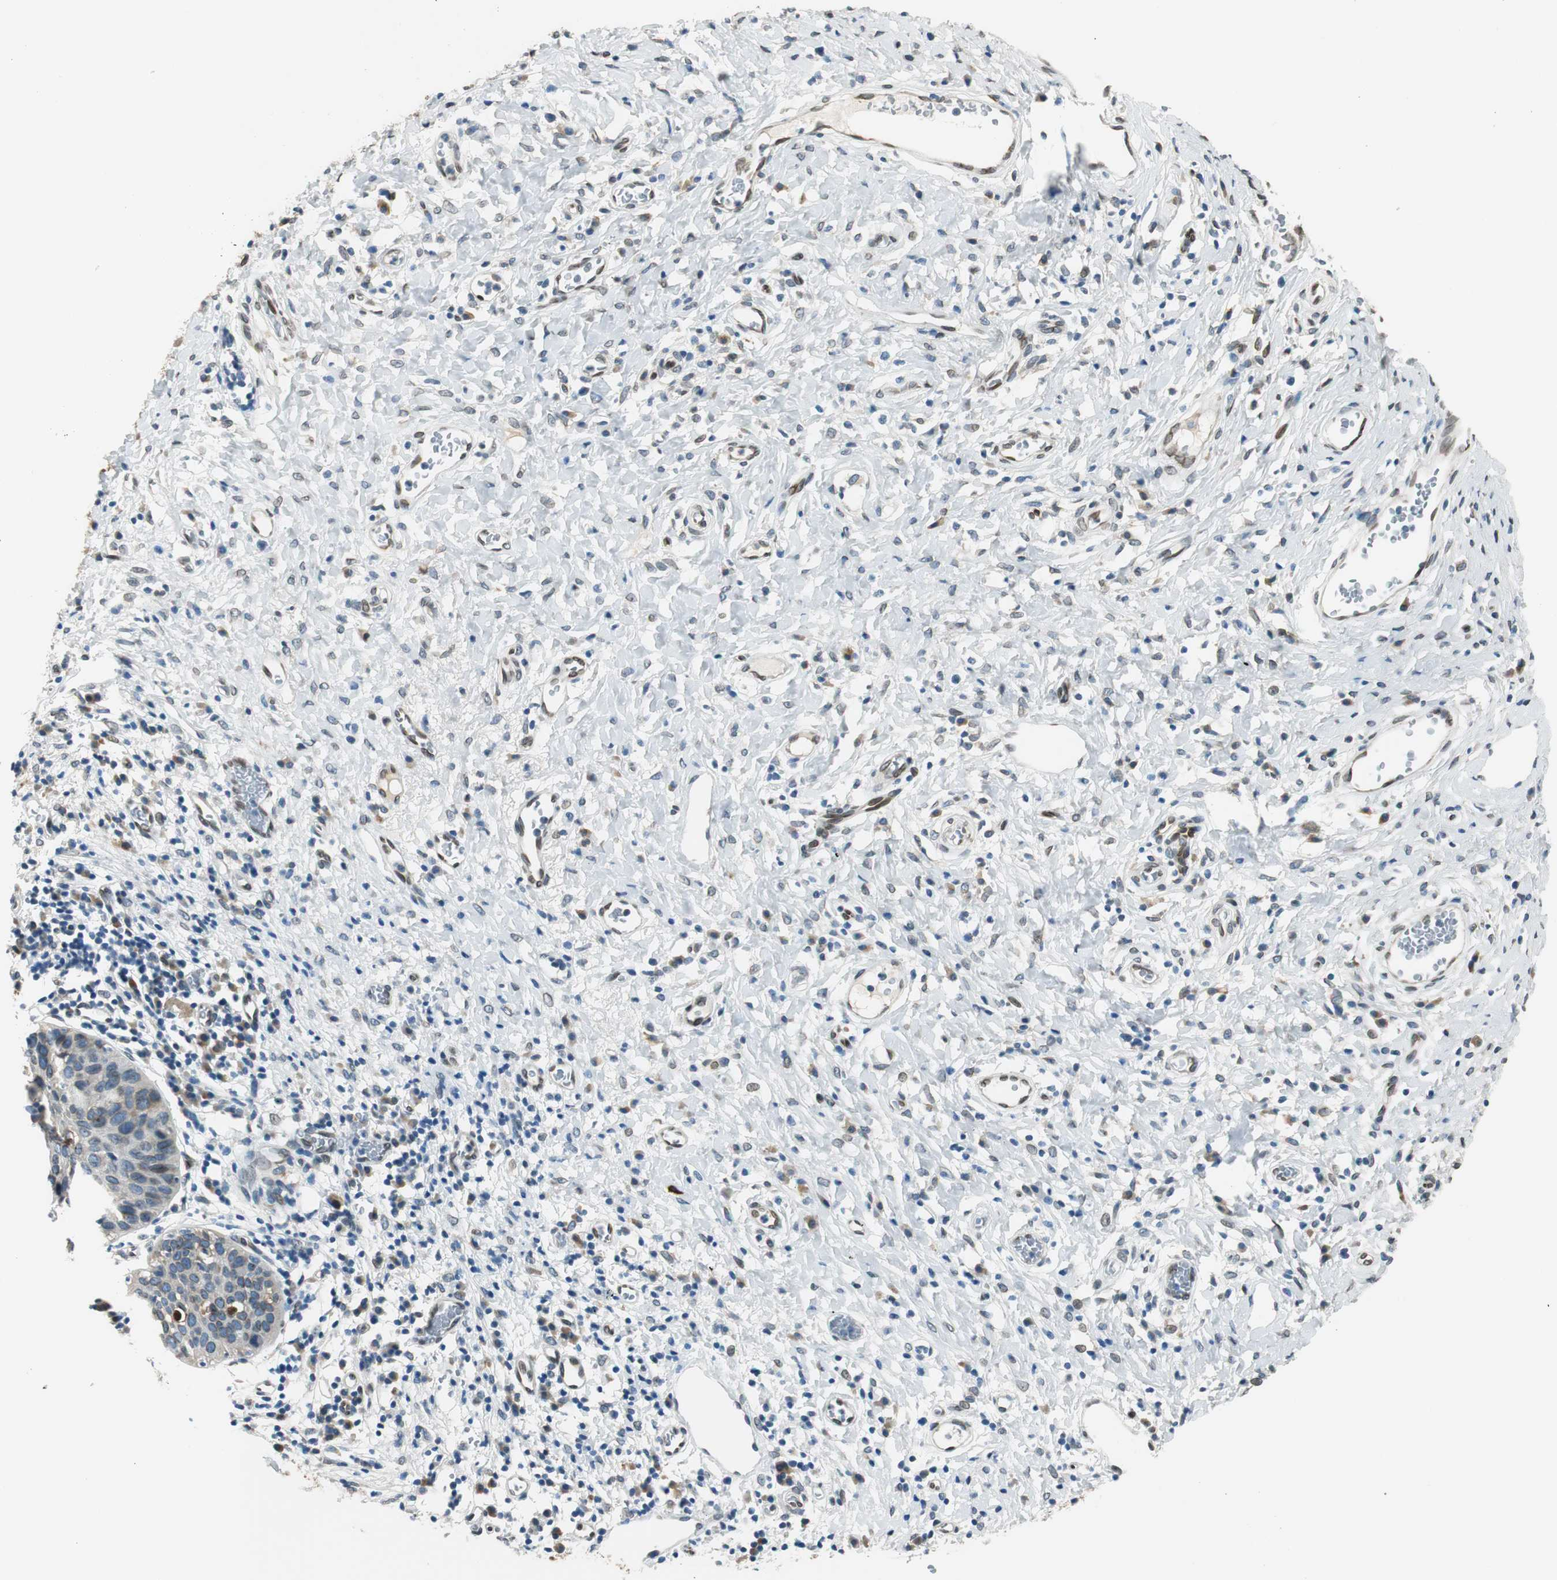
{"staining": {"intensity": "weak", "quantity": "<25%", "location": "nuclear"}, "tissue": "cervical cancer", "cell_type": "Tumor cells", "image_type": "cancer", "snomed": [{"axis": "morphology", "description": "Squamous cell carcinoma, NOS"}, {"axis": "topography", "description": "Cervix"}], "caption": "High power microscopy histopathology image of an IHC photomicrograph of squamous cell carcinoma (cervical), revealing no significant expression in tumor cells.", "gene": "TMEM260", "patient": {"sex": "female", "age": 38}}